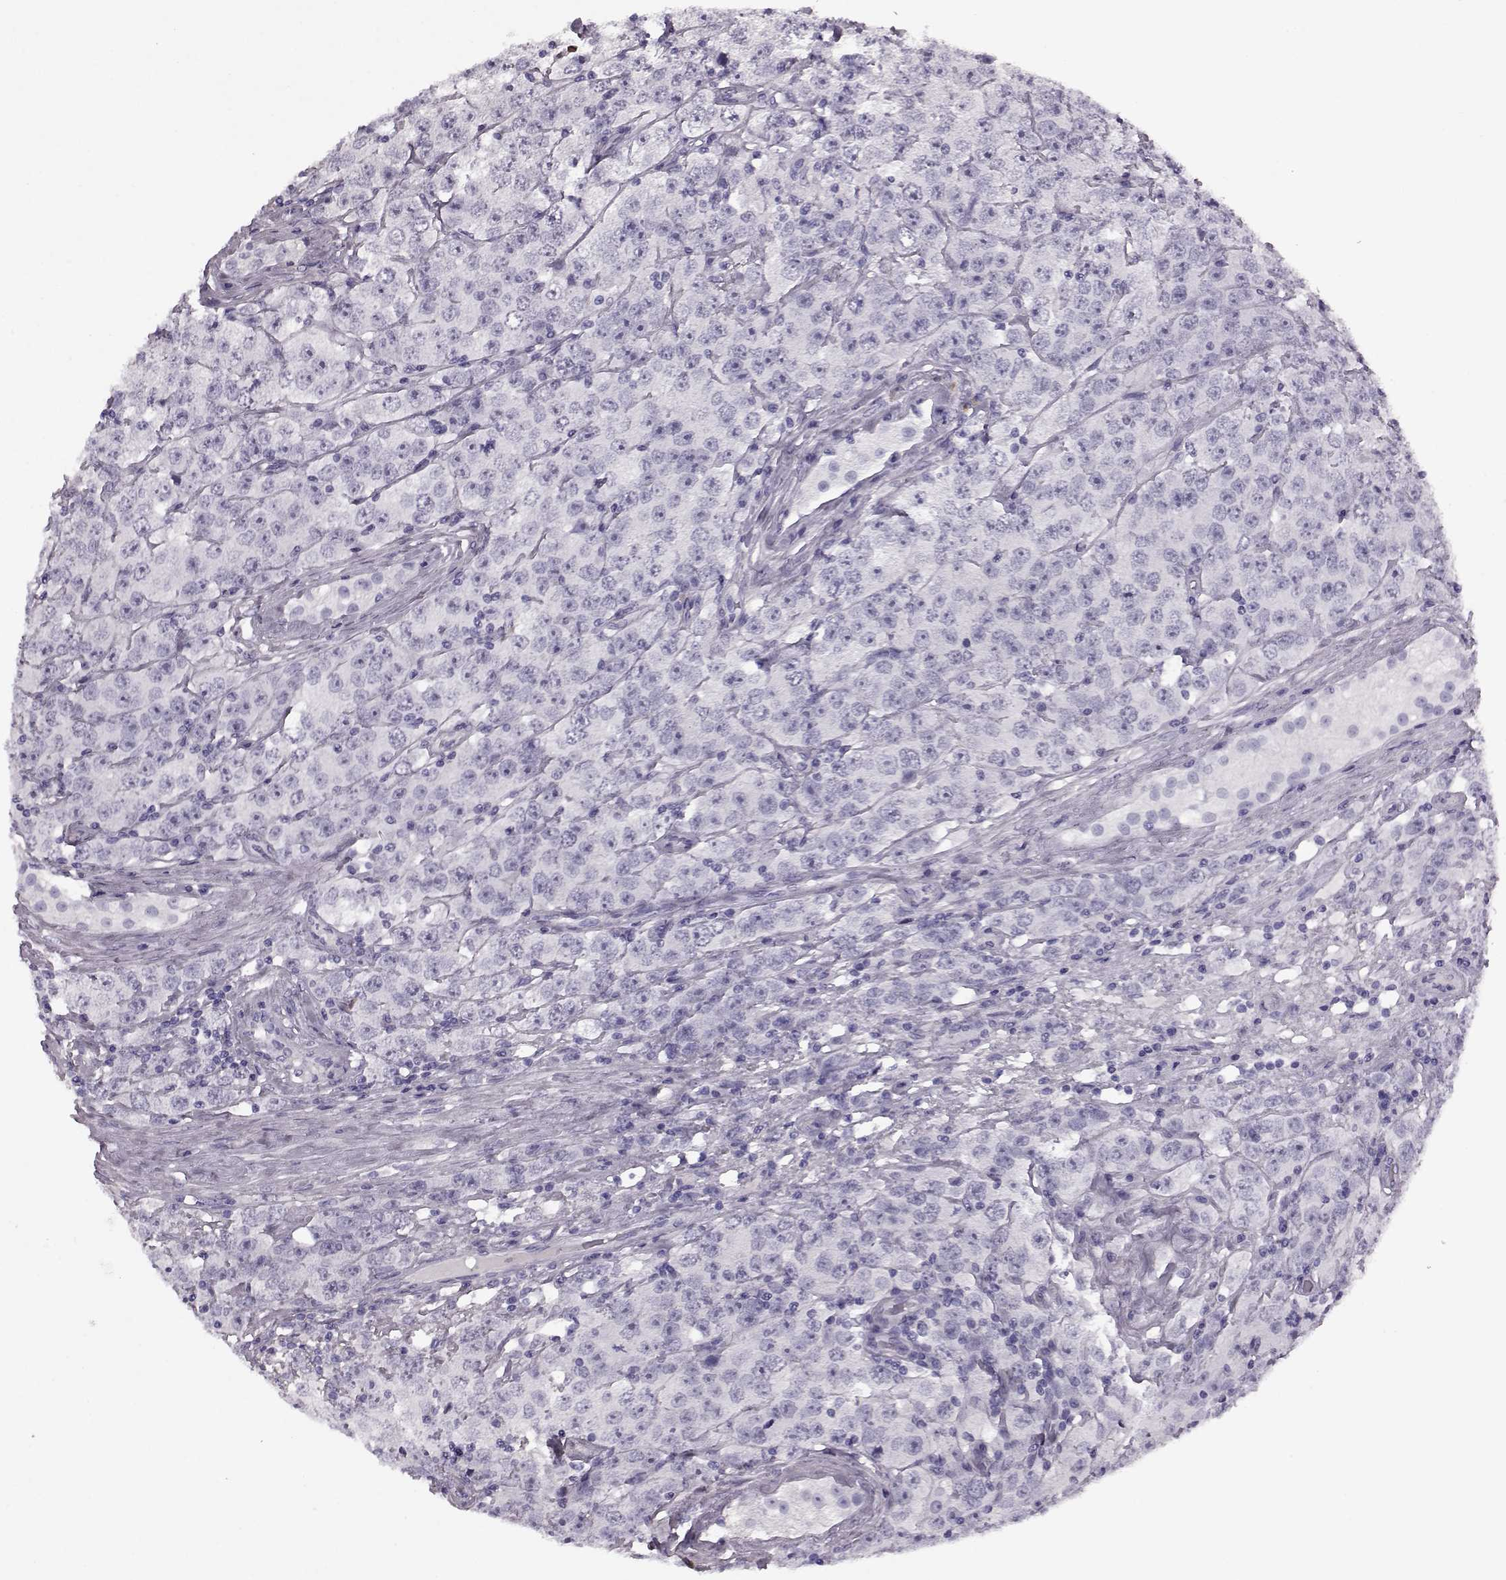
{"staining": {"intensity": "negative", "quantity": "none", "location": "none"}, "tissue": "testis cancer", "cell_type": "Tumor cells", "image_type": "cancer", "snomed": [{"axis": "morphology", "description": "Seminoma, NOS"}, {"axis": "topography", "description": "Testis"}], "caption": "Immunohistochemistry (IHC) of testis cancer (seminoma) reveals no staining in tumor cells.", "gene": "PRPH2", "patient": {"sex": "male", "age": 52}}